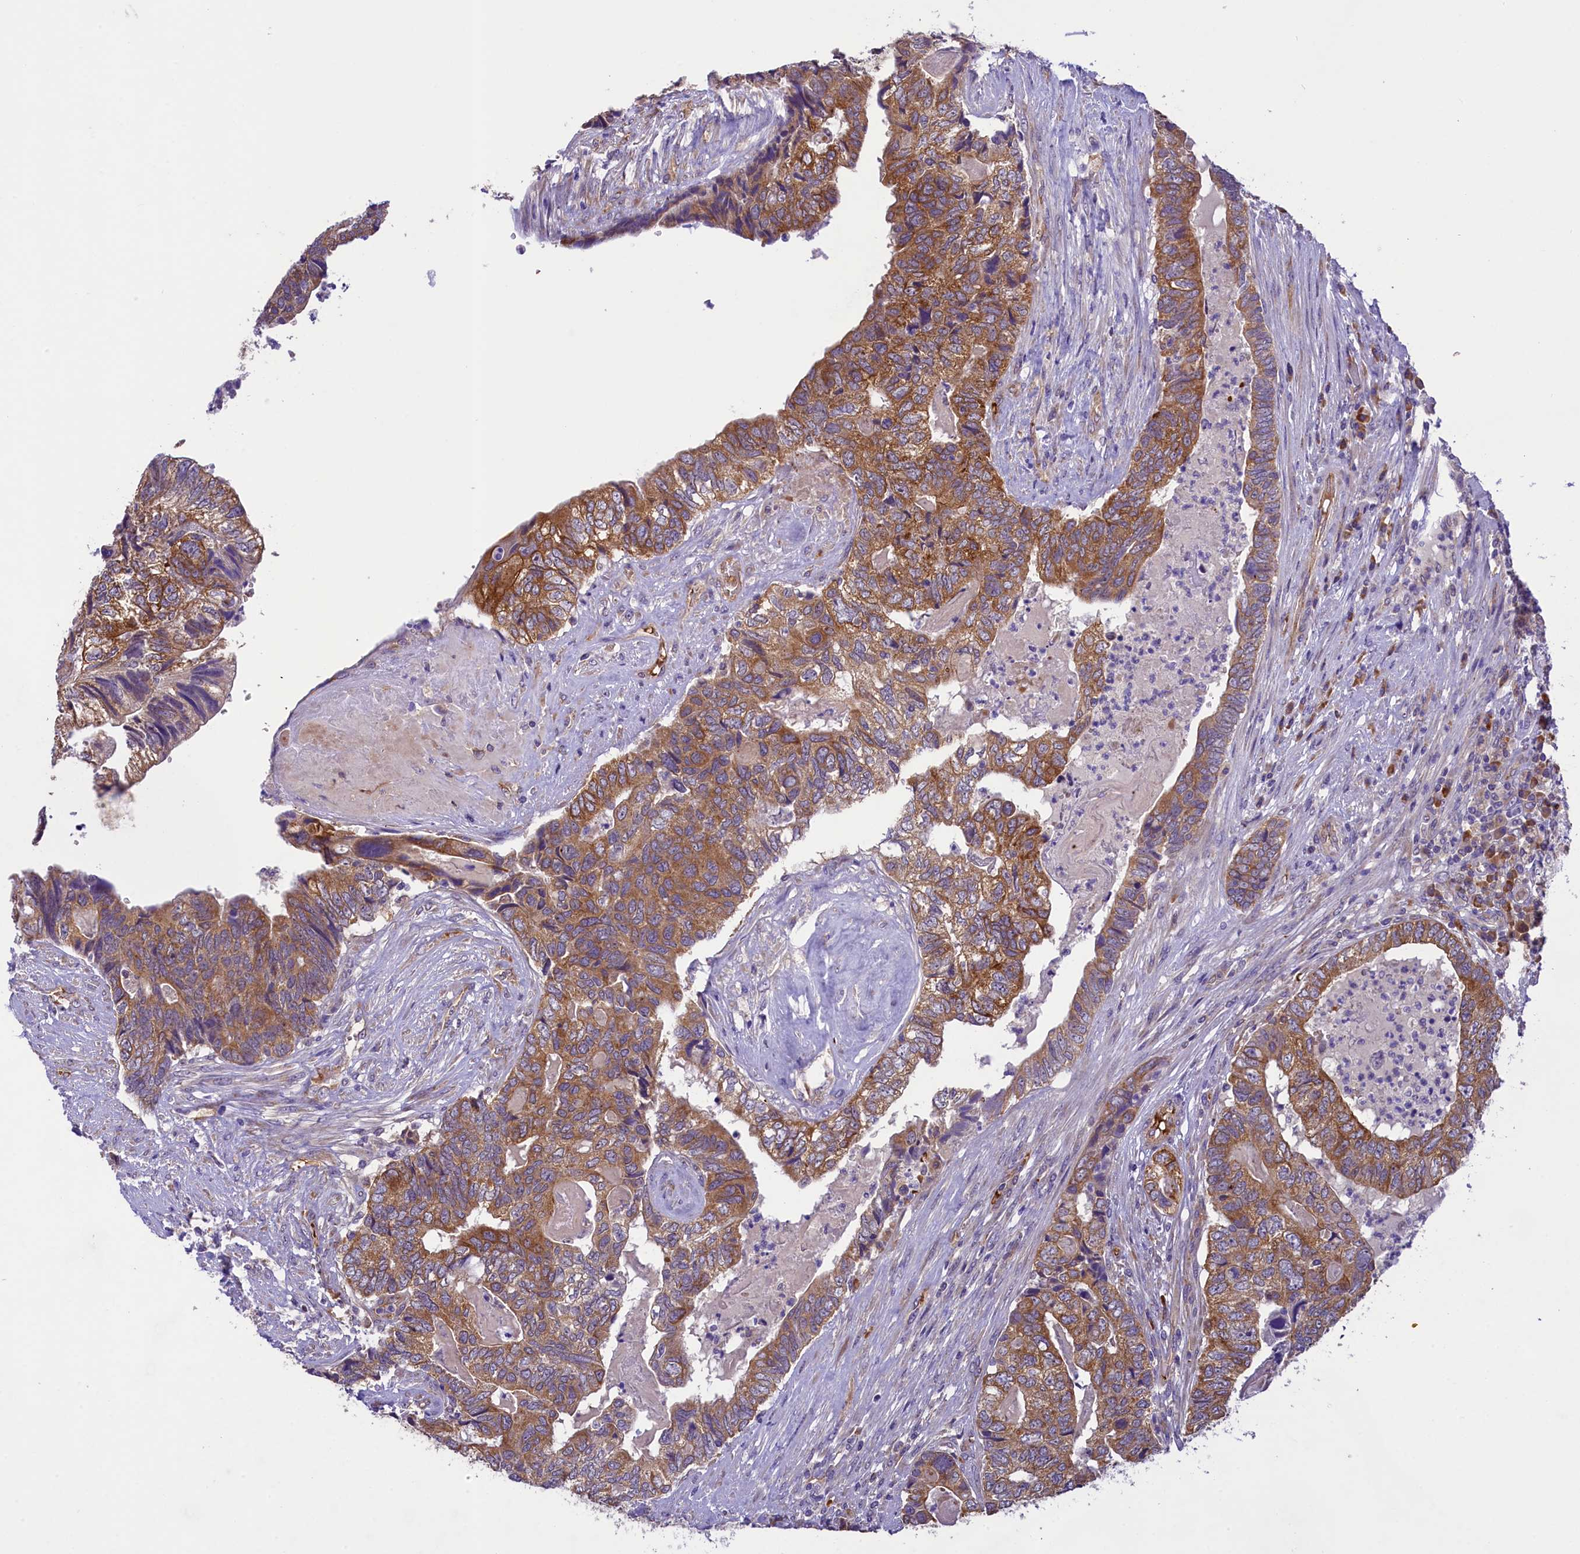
{"staining": {"intensity": "moderate", "quantity": ">75%", "location": "cytoplasmic/membranous"}, "tissue": "colorectal cancer", "cell_type": "Tumor cells", "image_type": "cancer", "snomed": [{"axis": "morphology", "description": "Adenocarcinoma, NOS"}, {"axis": "topography", "description": "Colon"}], "caption": "Approximately >75% of tumor cells in adenocarcinoma (colorectal) display moderate cytoplasmic/membranous protein positivity as visualized by brown immunohistochemical staining.", "gene": "LARP4", "patient": {"sex": "female", "age": 67}}